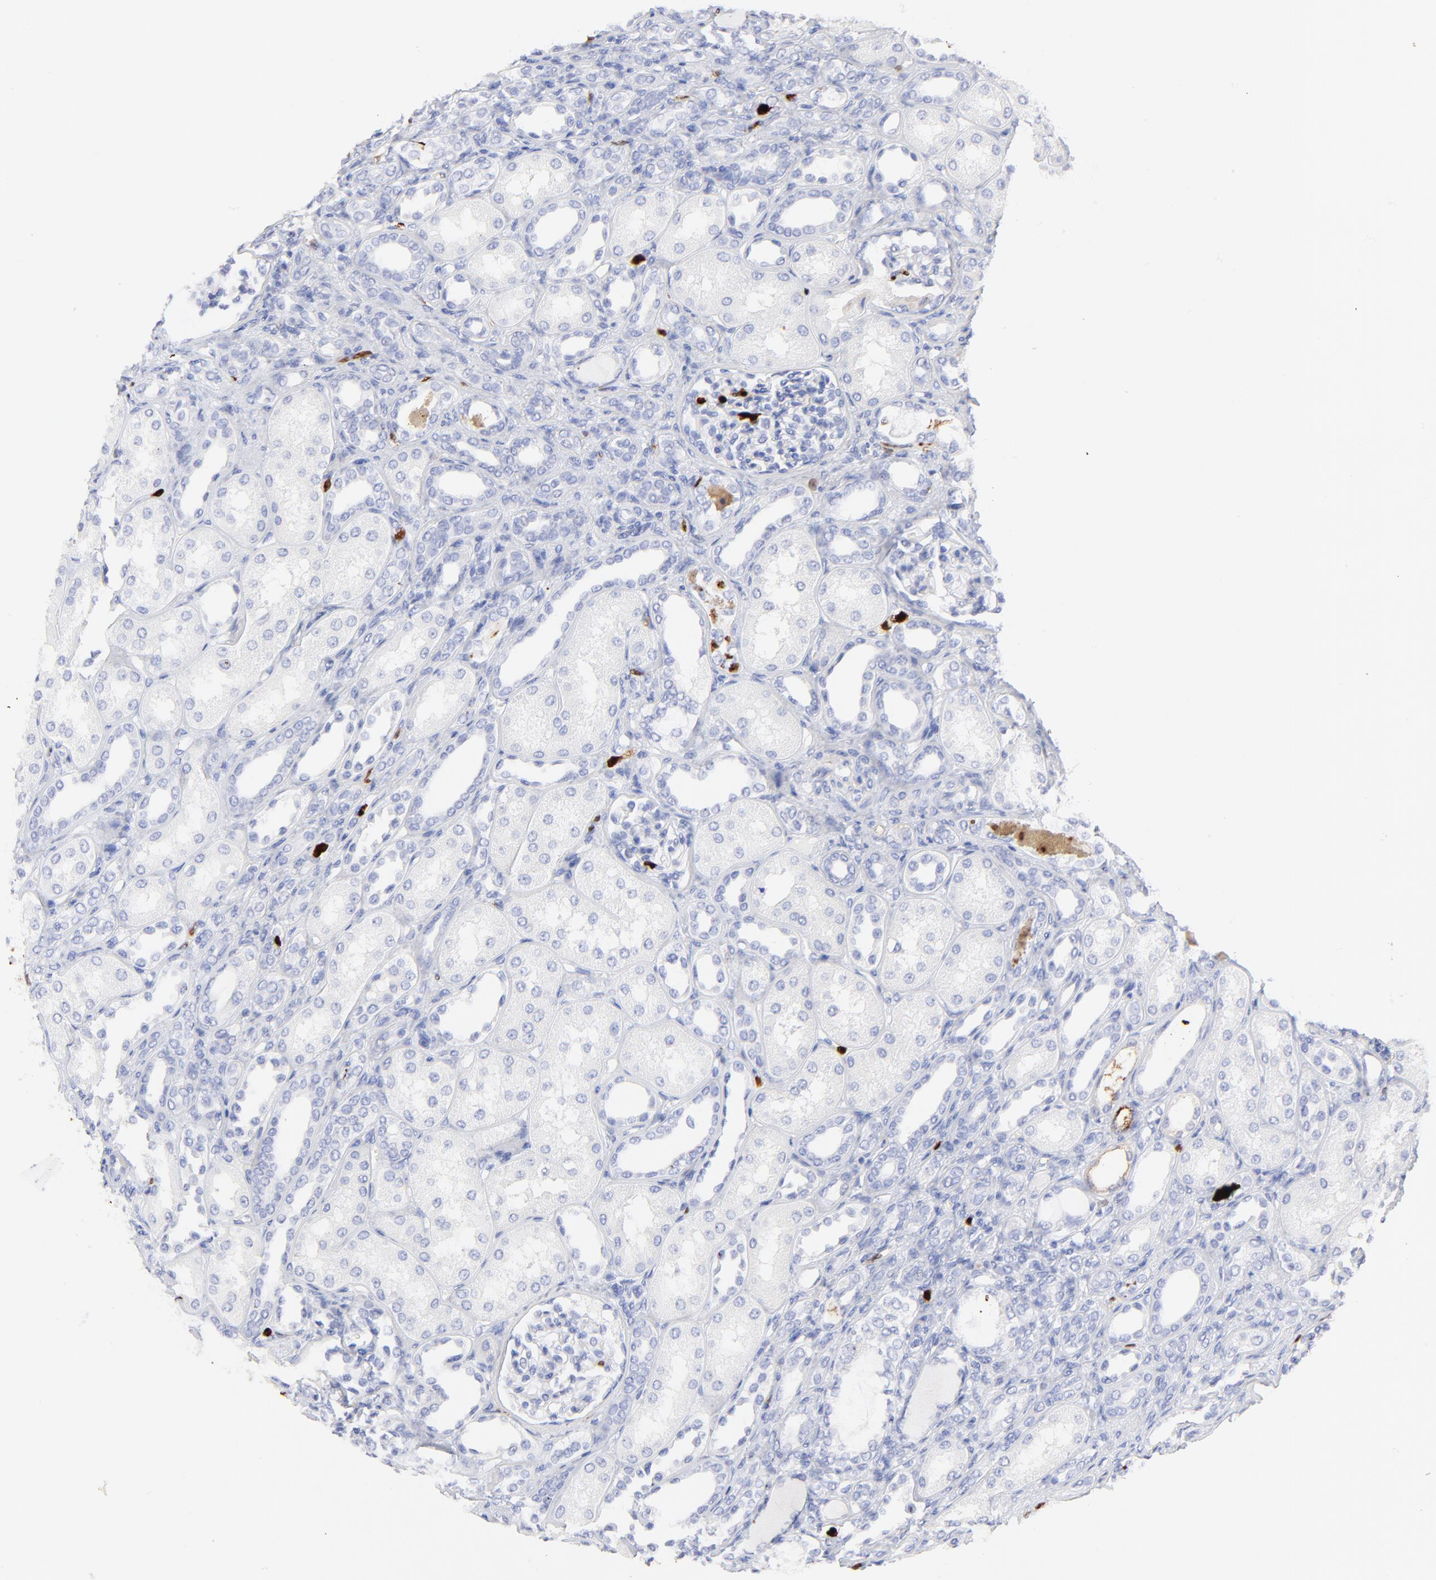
{"staining": {"intensity": "negative", "quantity": "none", "location": "none"}, "tissue": "kidney", "cell_type": "Cells in glomeruli", "image_type": "normal", "snomed": [{"axis": "morphology", "description": "Normal tissue, NOS"}, {"axis": "topography", "description": "Kidney"}], "caption": "IHC photomicrograph of normal human kidney stained for a protein (brown), which shows no staining in cells in glomeruli.", "gene": "S100A12", "patient": {"sex": "male", "age": 7}}